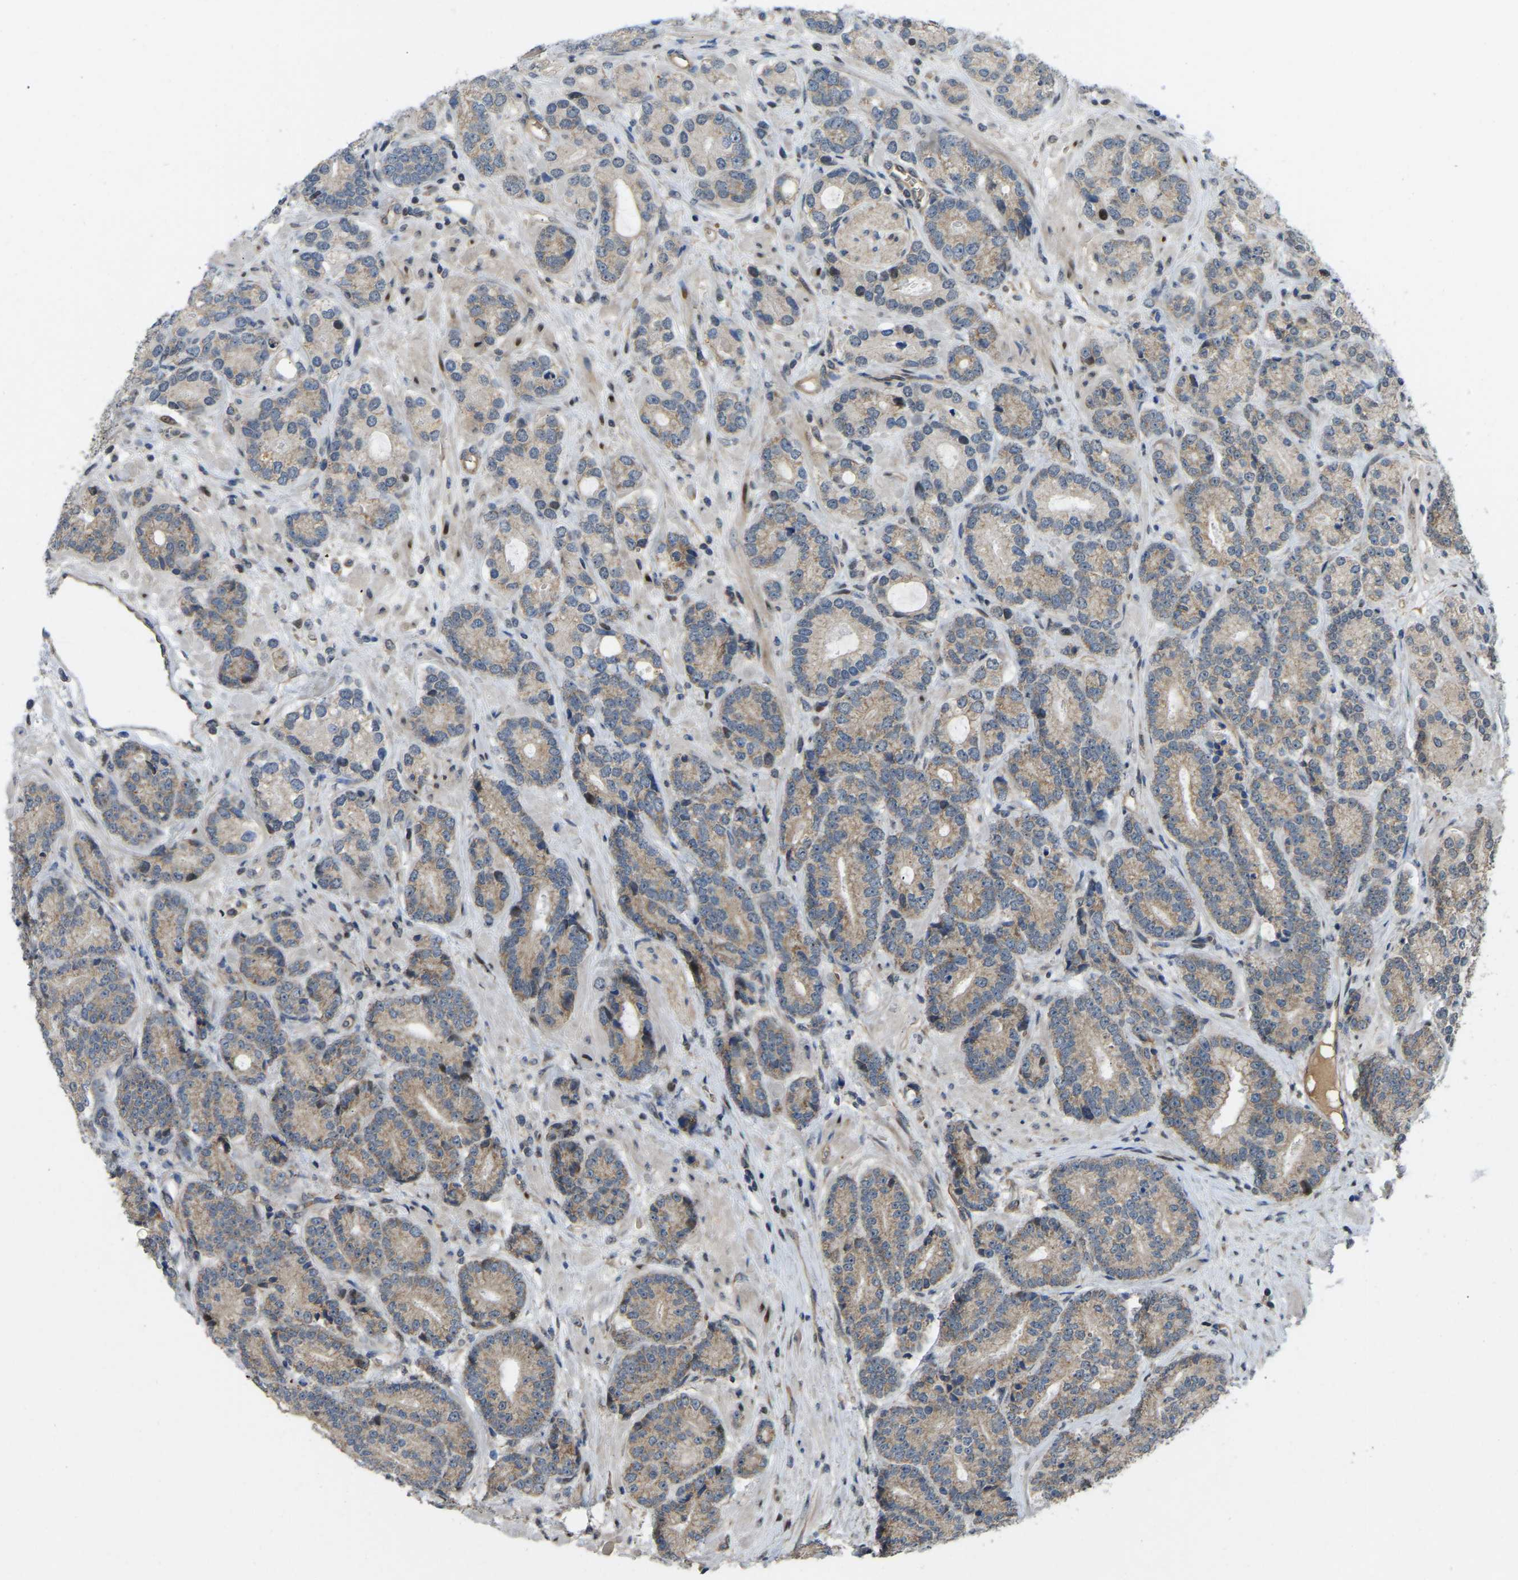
{"staining": {"intensity": "weak", "quantity": "25%-75%", "location": "cytoplasmic/membranous"}, "tissue": "prostate cancer", "cell_type": "Tumor cells", "image_type": "cancer", "snomed": [{"axis": "morphology", "description": "Adenocarcinoma, High grade"}, {"axis": "topography", "description": "Prostate"}], "caption": "Immunohistochemical staining of prostate cancer displays low levels of weak cytoplasmic/membranous protein positivity in approximately 25%-75% of tumor cells.", "gene": "C21orf91", "patient": {"sex": "male", "age": 61}}